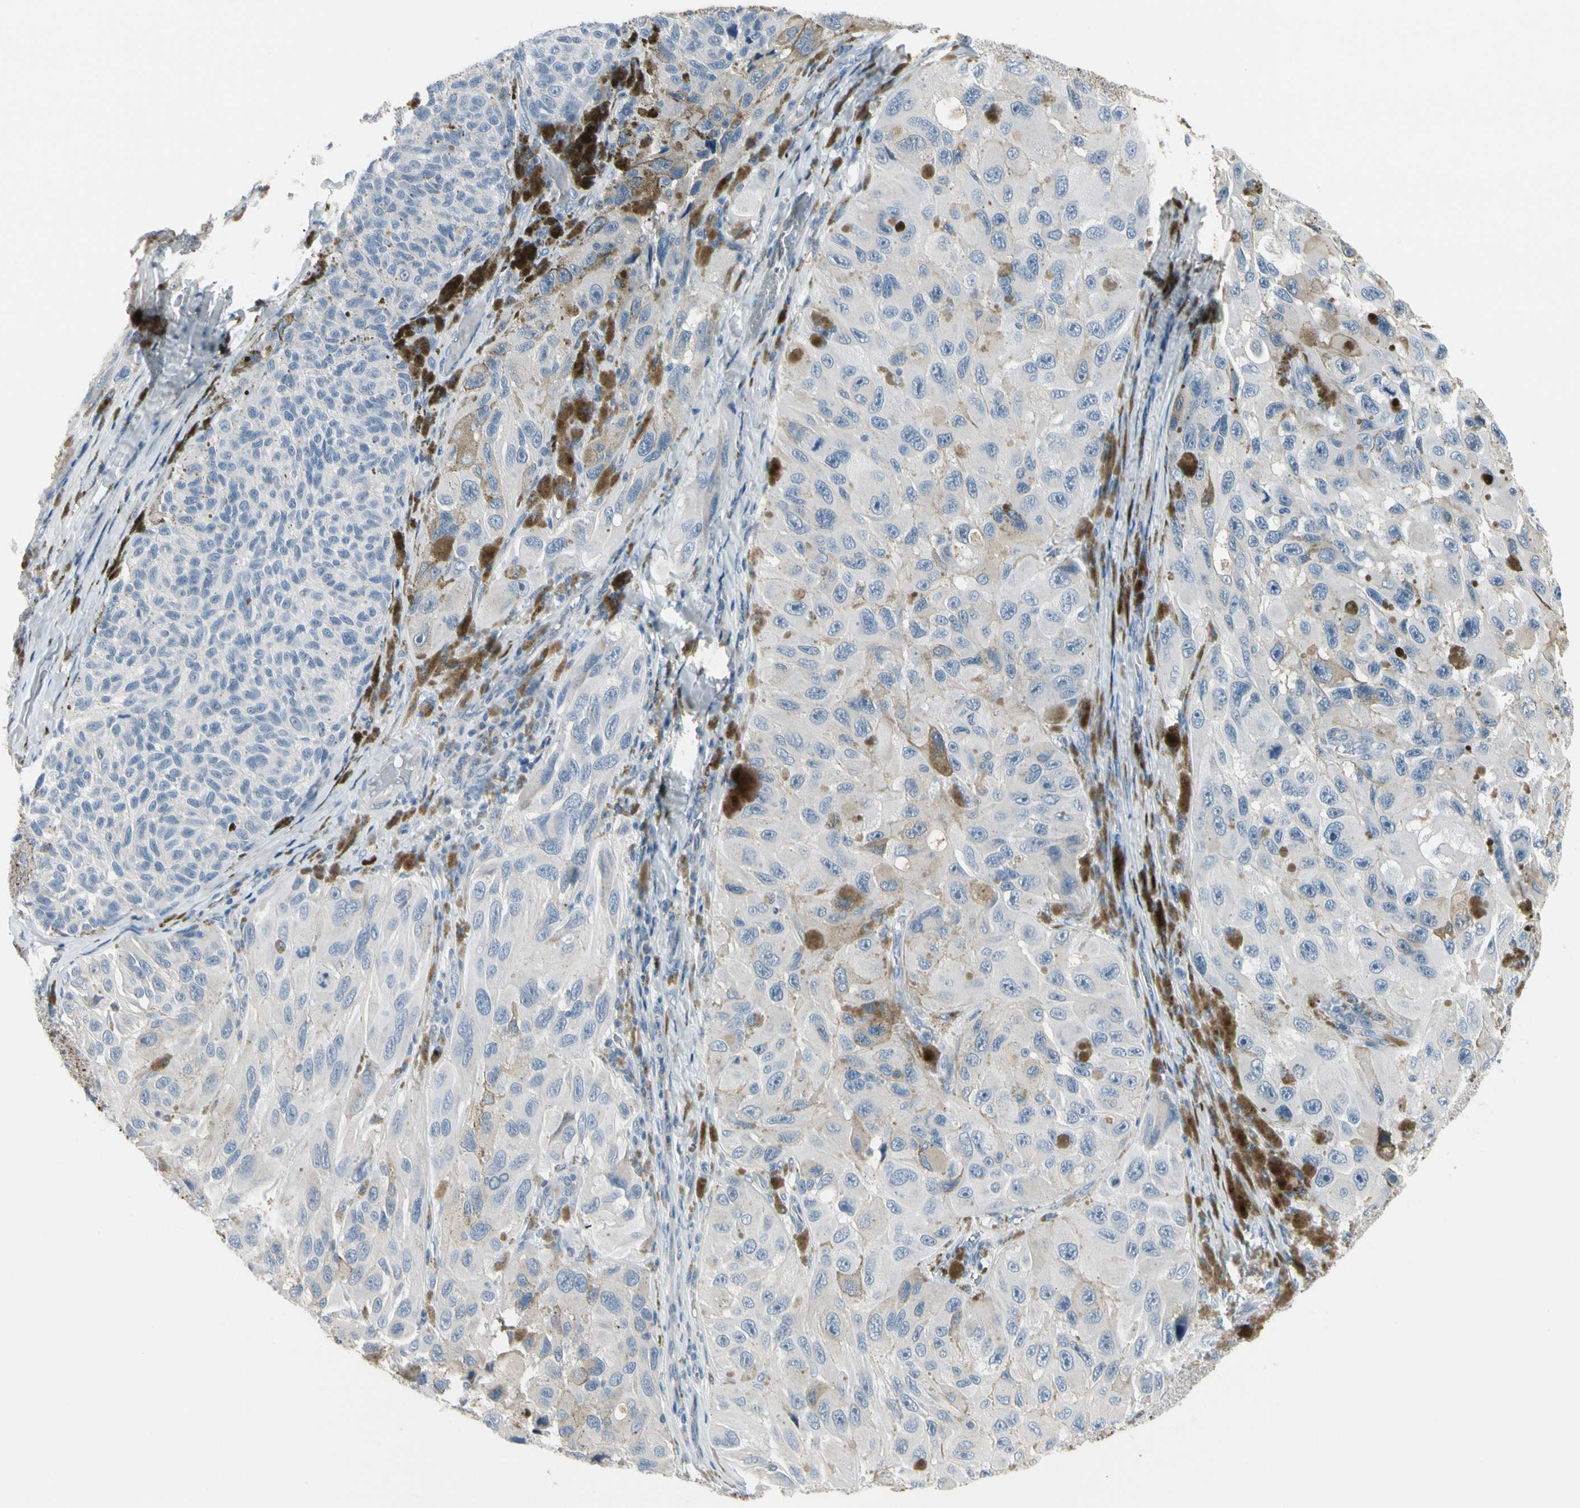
{"staining": {"intensity": "negative", "quantity": "none", "location": "none"}, "tissue": "melanoma", "cell_type": "Tumor cells", "image_type": "cancer", "snomed": [{"axis": "morphology", "description": "Malignant melanoma, NOS"}, {"axis": "topography", "description": "Skin"}], "caption": "This is an IHC histopathology image of melanoma. There is no staining in tumor cells.", "gene": "PIGR", "patient": {"sex": "female", "age": 73}}